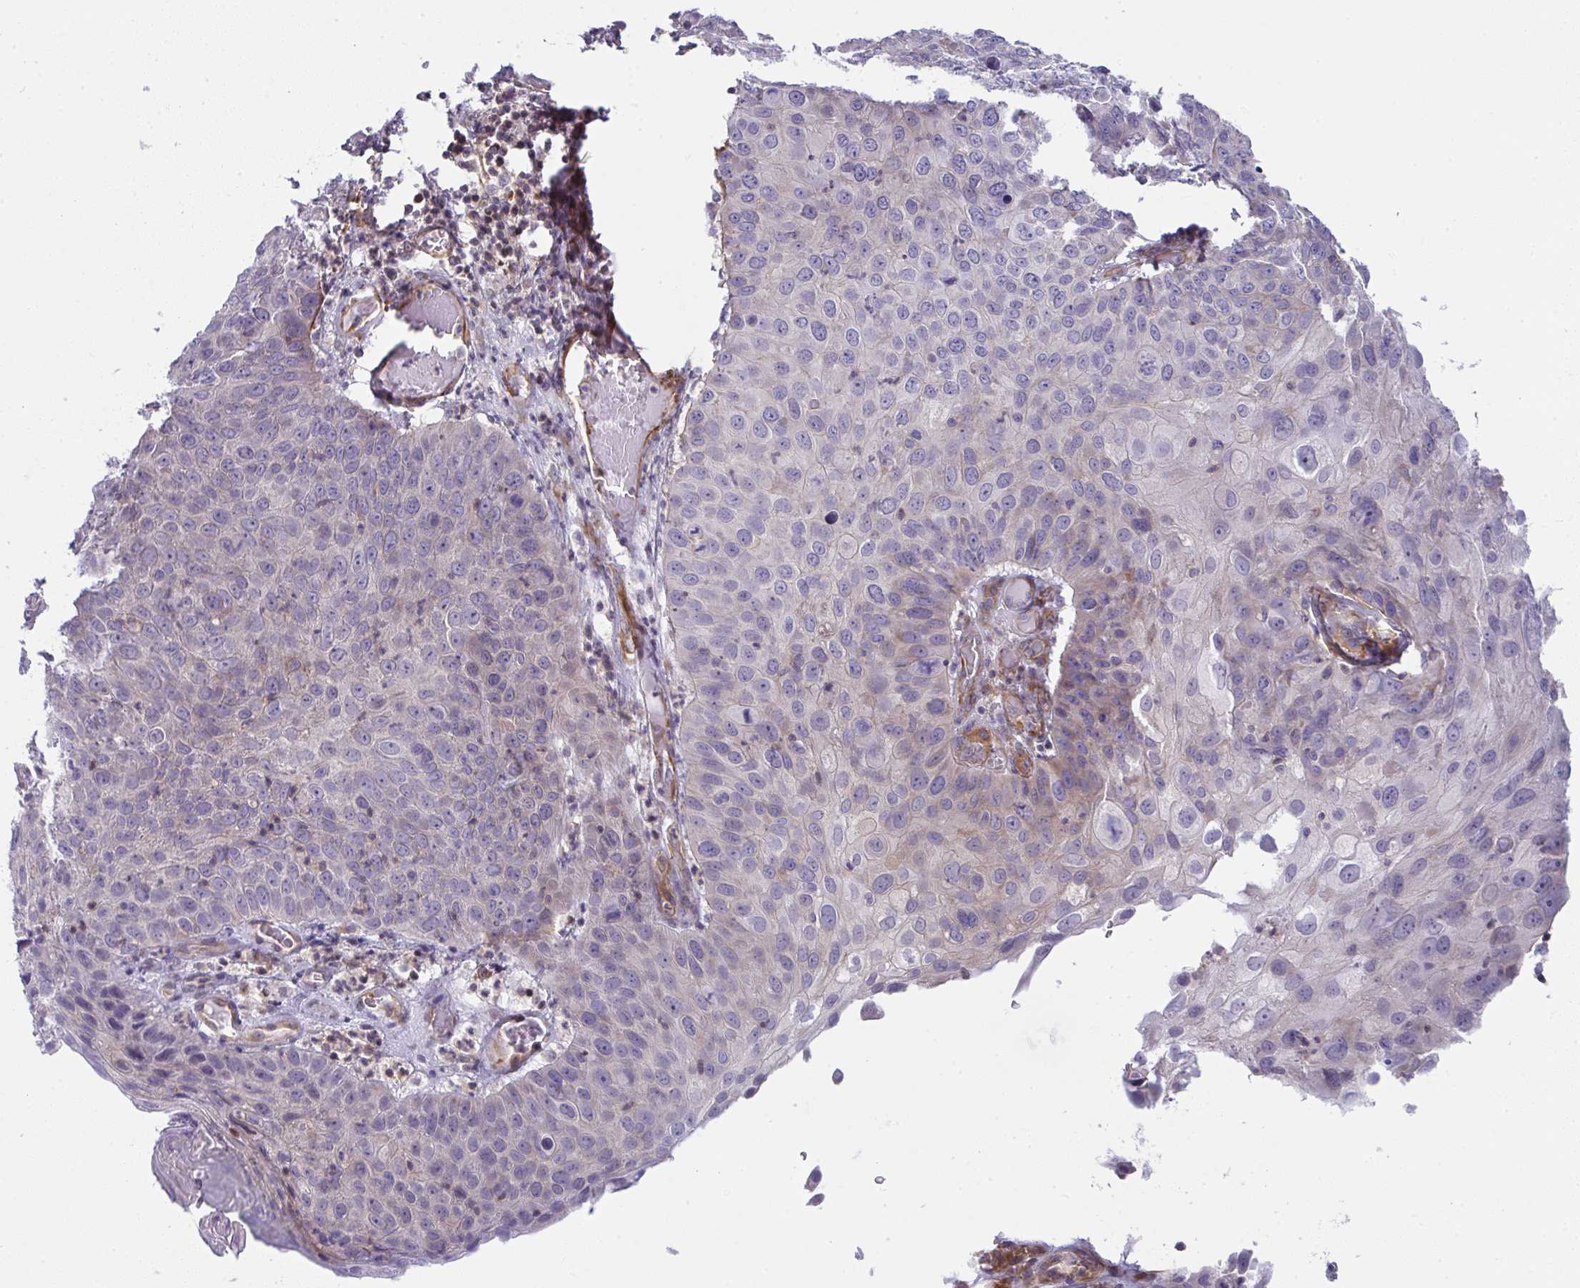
{"staining": {"intensity": "weak", "quantity": "<25%", "location": "cytoplasmic/membranous"}, "tissue": "skin cancer", "cell_type": "Tumor cells", "image_type": "cancer", "snomed": [{"axis": "morphology", "description": "Squamous cell carcinoma, NOS"}, {"axis": "topography", "description": "Skin"}], "caption": "The histopathology image reveals no staining of tumor cells in skin cancer (squamous cell carcinoma). Nuclei are stained in blue.", "gene": "MYL12A", "patient": {"sex": "male", "age": 87}}